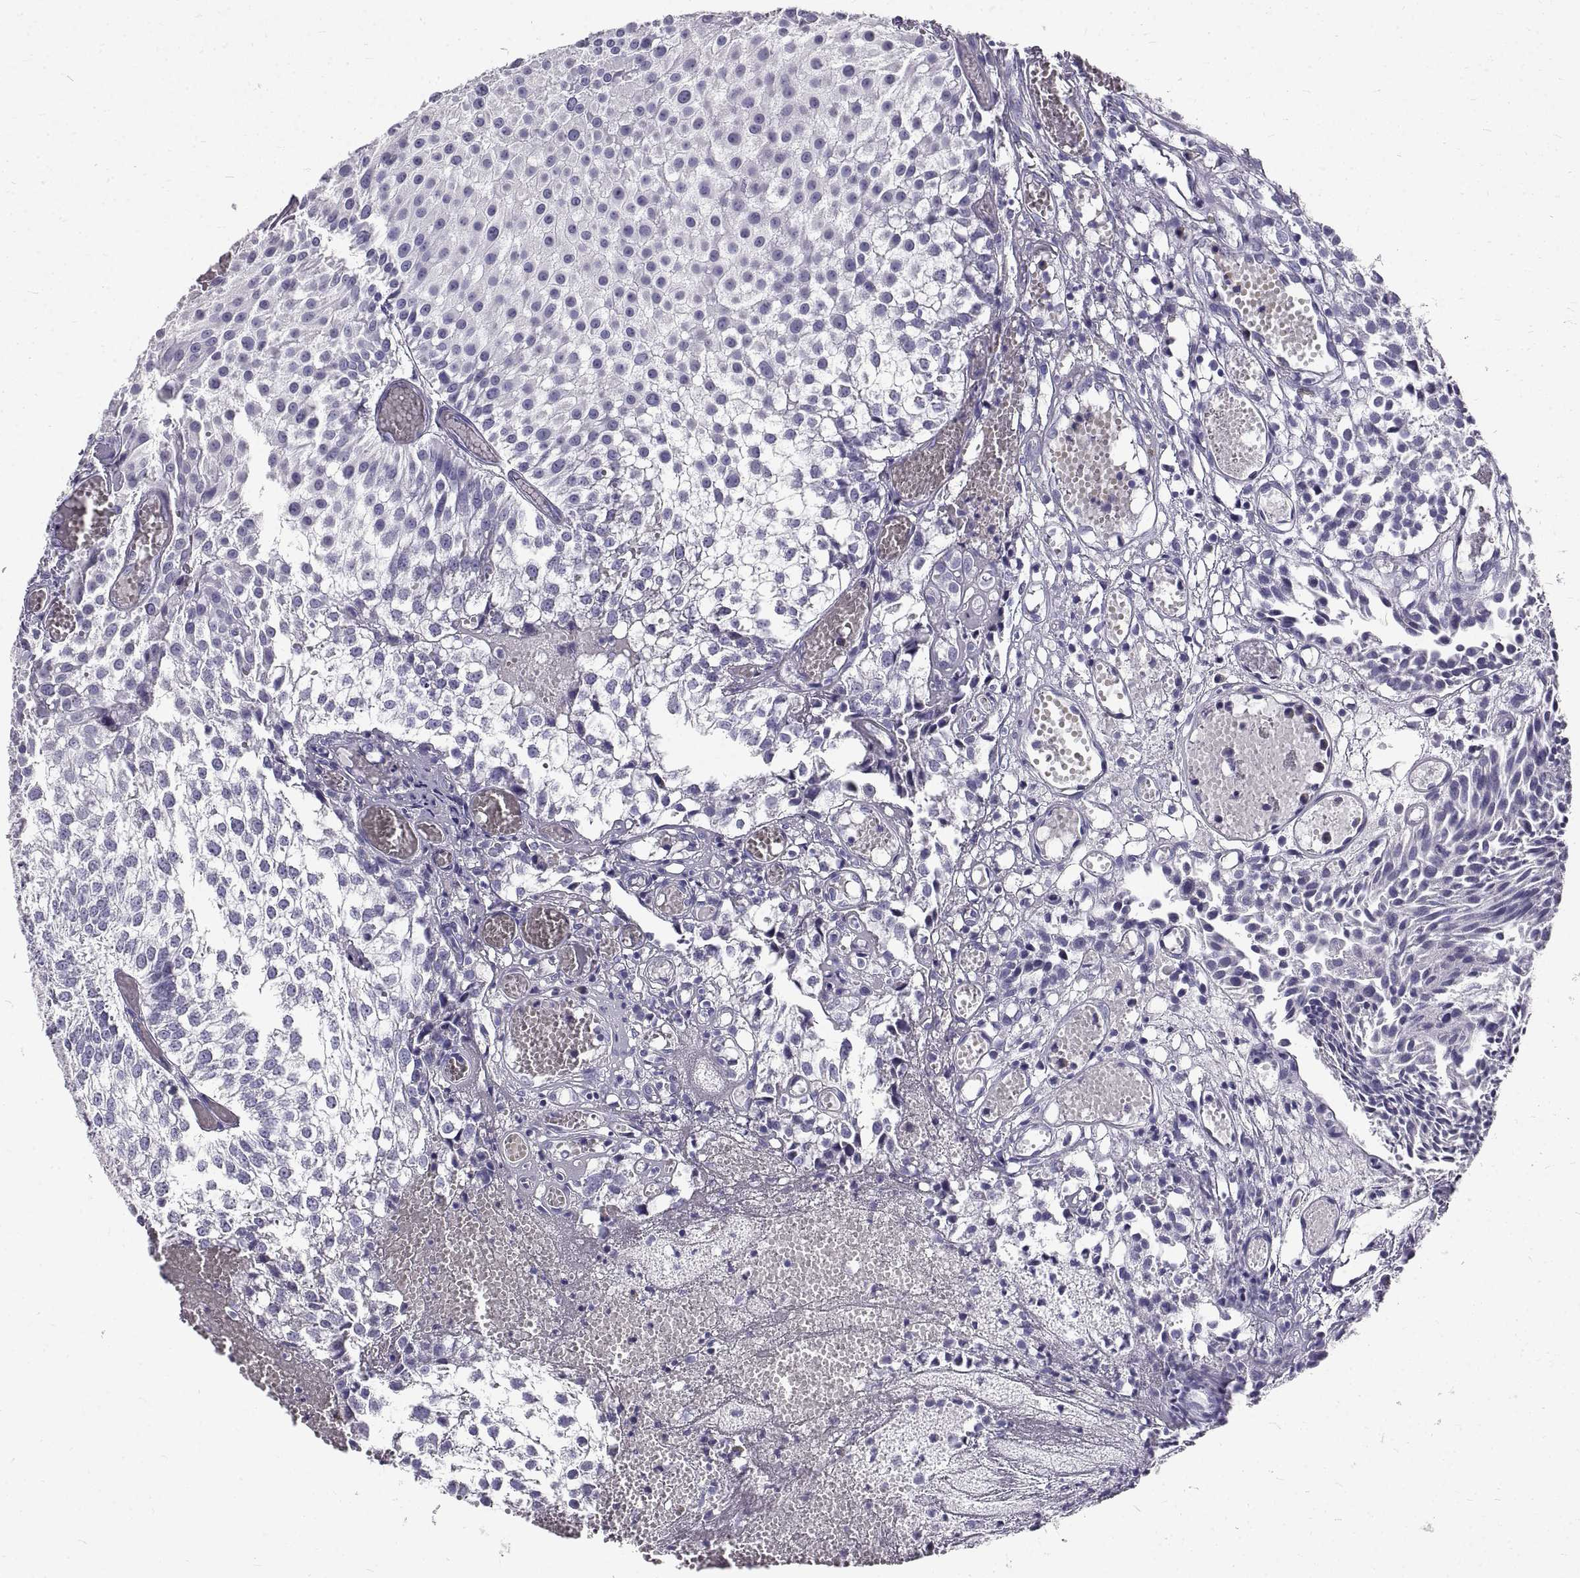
{"staining": {"intensity": "negative", "quantity": "none", "location": "none"}, "tissue": "urothelial cancer", "cell_type": "Tumor cells", "image_type": "cancer", "snomed": [{"axis": "morphology", "description": "Urothelial carcinoma, Low grade"}, {"axis": "topography", "description": "Urinary bladder"}], "caption": "Image shows no significant protein expression in tumor cells of low-grade urothelial carcinoma.", "gene": "GNG12", "patient": {"sex": "male", "age": 79}}